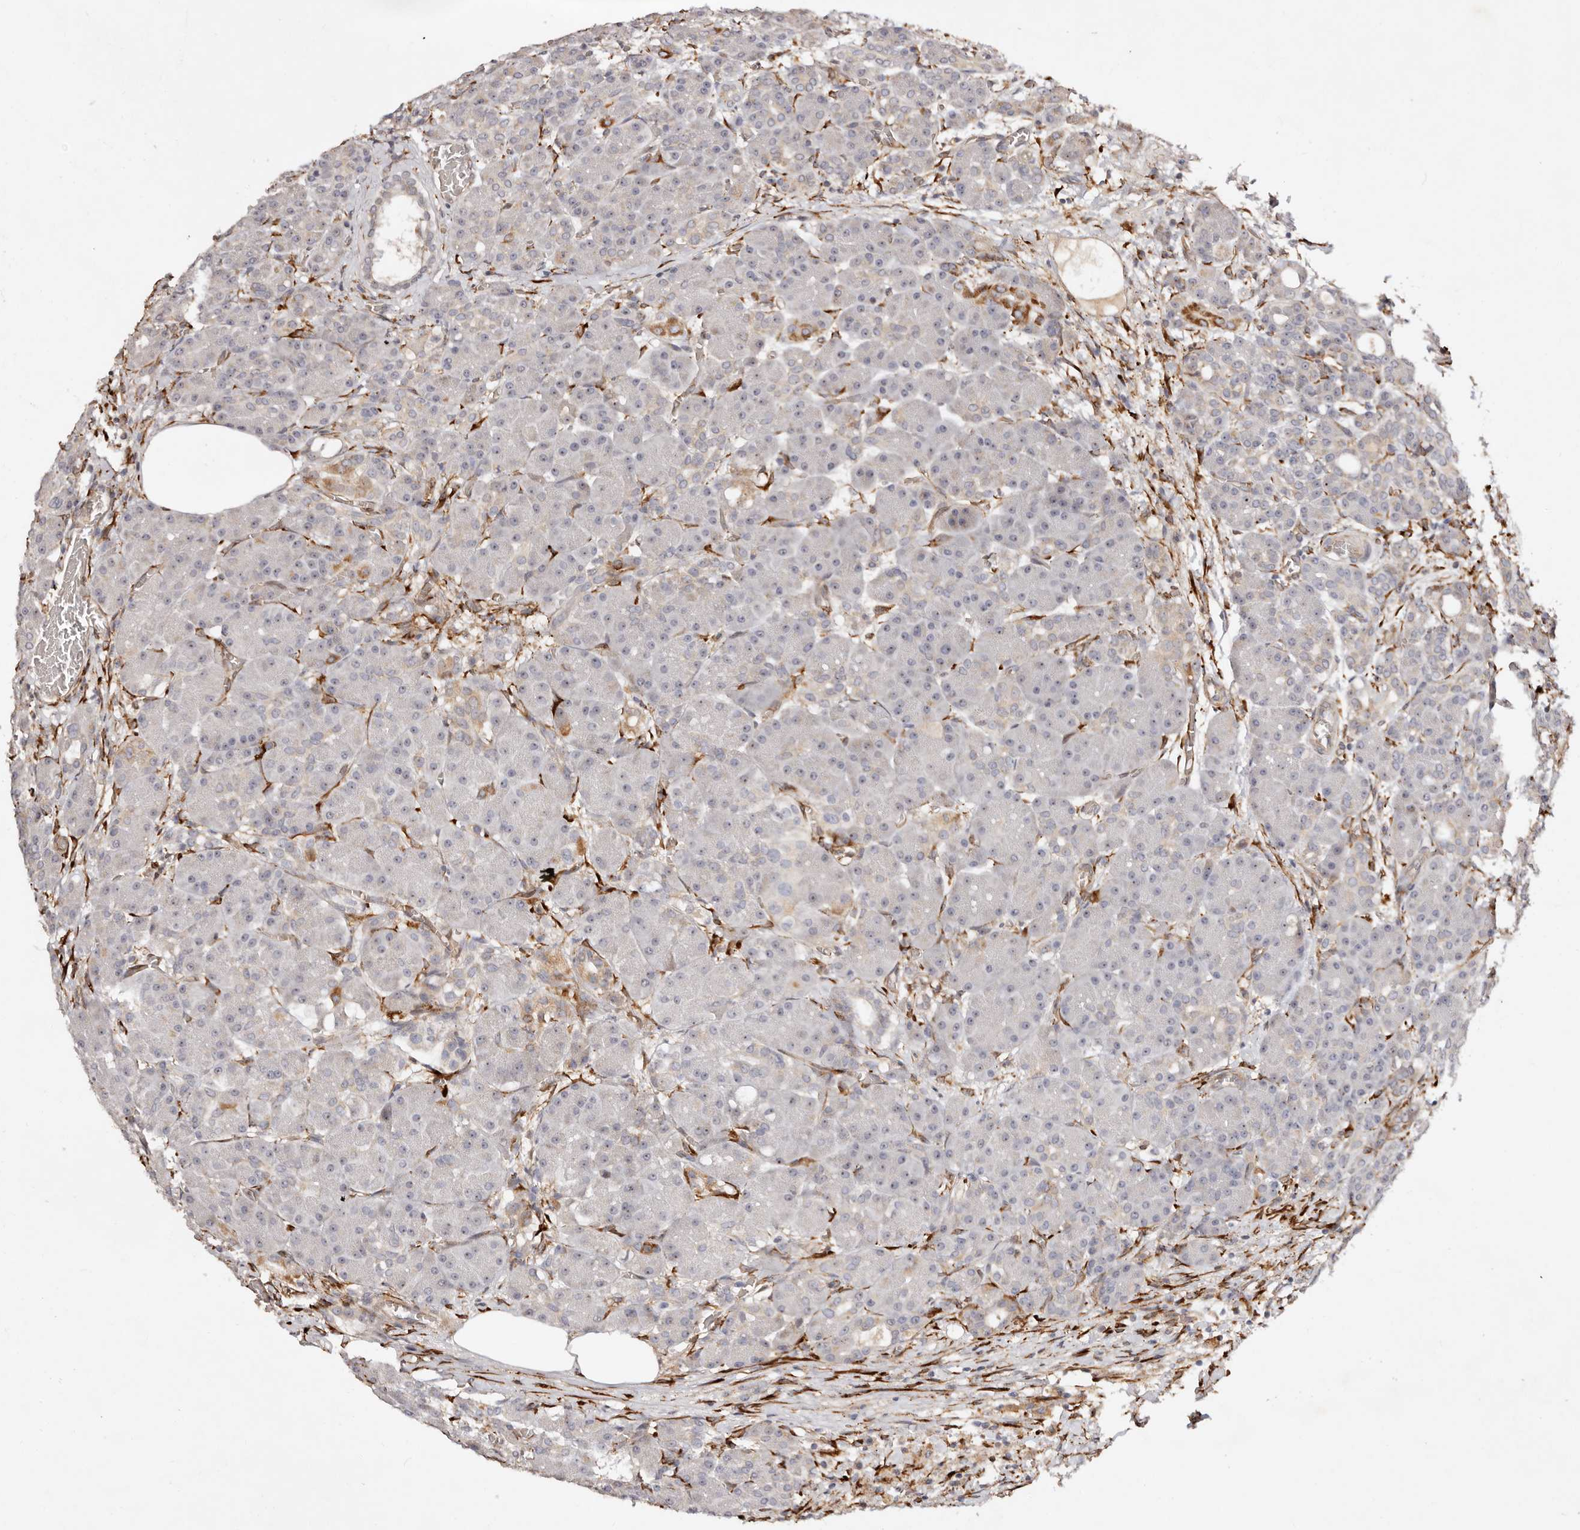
{"staining": {"intensity": "weak", "quantity": "<25%", "location": "cytoplasmic/membranous"}, "tissue": "pancreas", "cell_type": "Exocrine glandular cells", "image_type": "normal", "snomed": [{"axis": "morphology", "description": "Normal tissue, NOS"}, {"axis": "topography", "description": "Pancreas"}], "caption": "Protein analysis of benign pancreas reveals no significant staining in exocrine glandular cells.", "gene": "SERPINH1", "patient": {"sex": "male", "age": 63}}